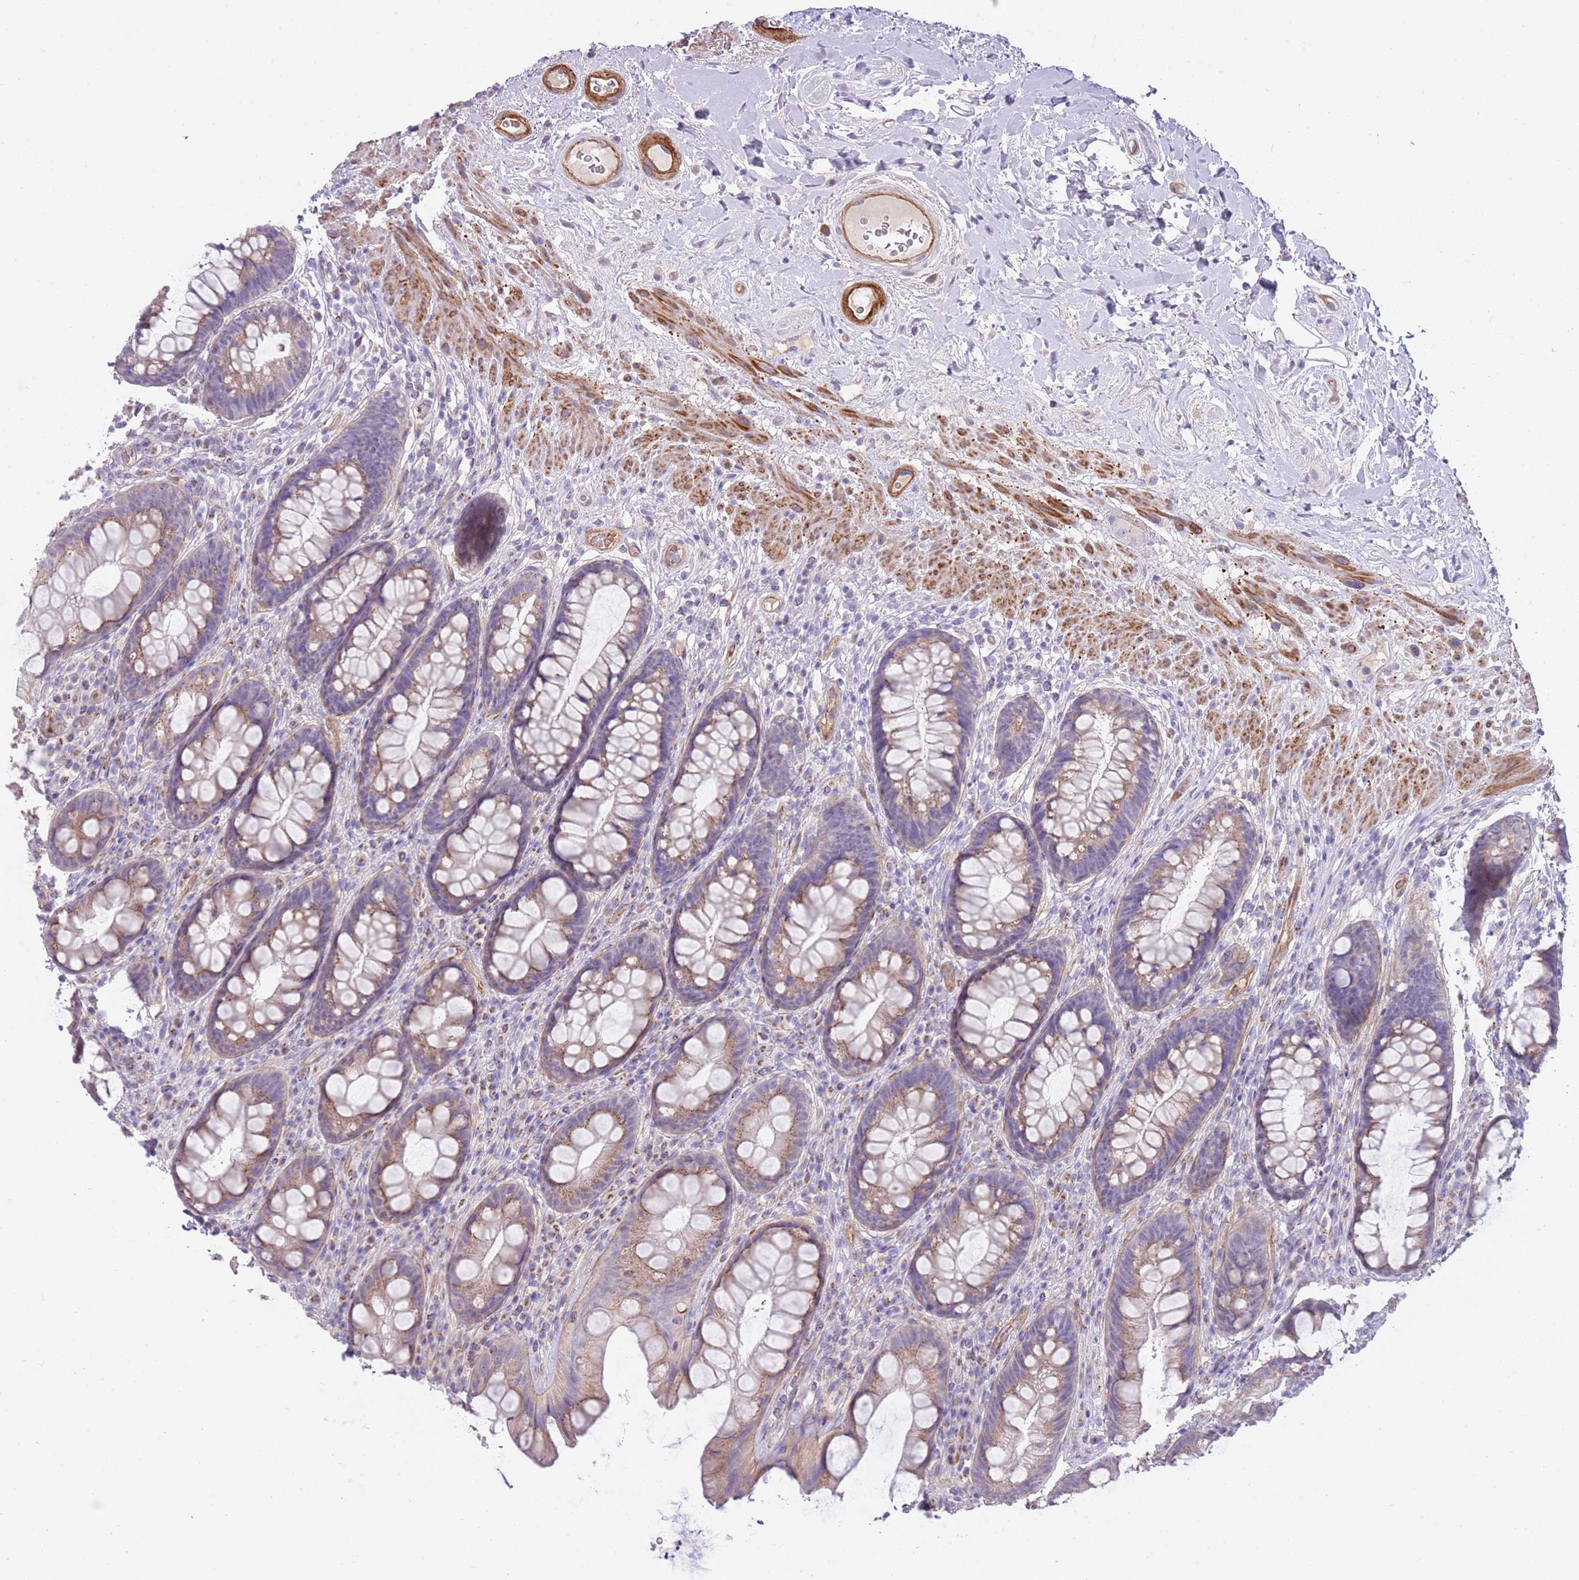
{"staining": {"intensity": "weak", "quantity": "25%-75%", "location": "cytoplasmic/membranous"}, "tissue": "rectum", "cell_type": "Glandular cells", "image_type": "normal", "snomed": [{"axis": "morphology", "description": "Normal tissue, NOS"}, {"axis": "topography", "description": "Rectum"}], "caption": "Immunohistochemistry (IHC) image of unremarkable rectum: rectum stained using IHC demonstrates low levels of weak protein expression localized specifically in the cytoplasmic/membranous of glandular cells, appearing as a cytoplasmic/membranous brown color.", "gene": "TINAGL1", "patient": {"sex": "male", "age": 74}}